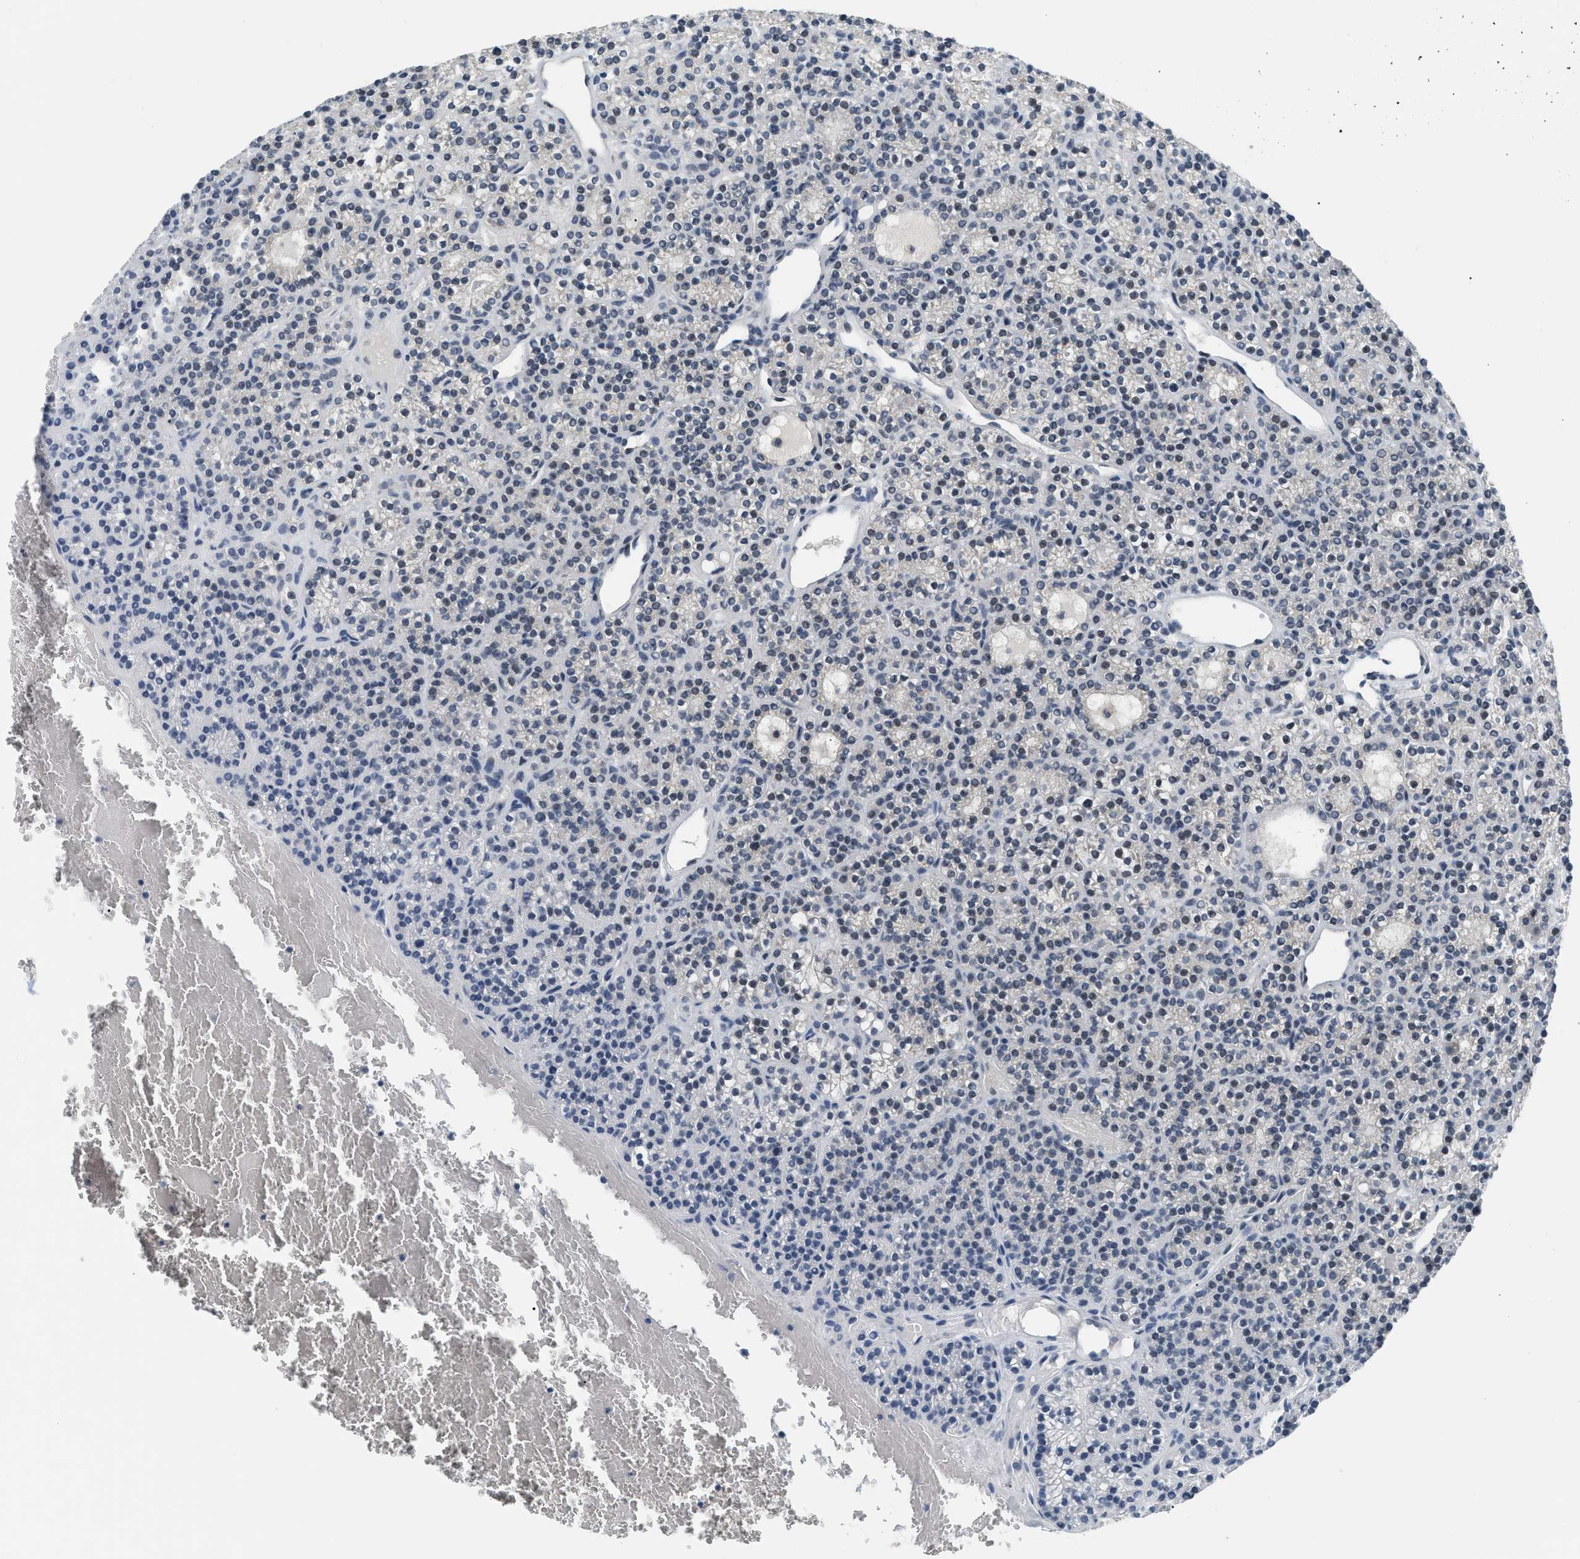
{"staining": {"intensity": "moderate", "quantity": "25%-75%", "location": "nuclear"}, "tissue": "parathyroid gland", "cell_type": "Glandular cells", "image_type": "normal", "snomed": [{"axis": "morphology", "description": "Normal tissue, NOS"}, {"axis": "morphology", "description": "Adenoma, NOS"}, {"axis": "topography", "description": "Parathyroid gland"}], "caption": "Protein staining shows moderate nuclear positivity in approximately 25%-75% of glandular cells in benign parathyroid gland.", "gene": "MZF1", "patient": {"sex": "female", "age": 64}}